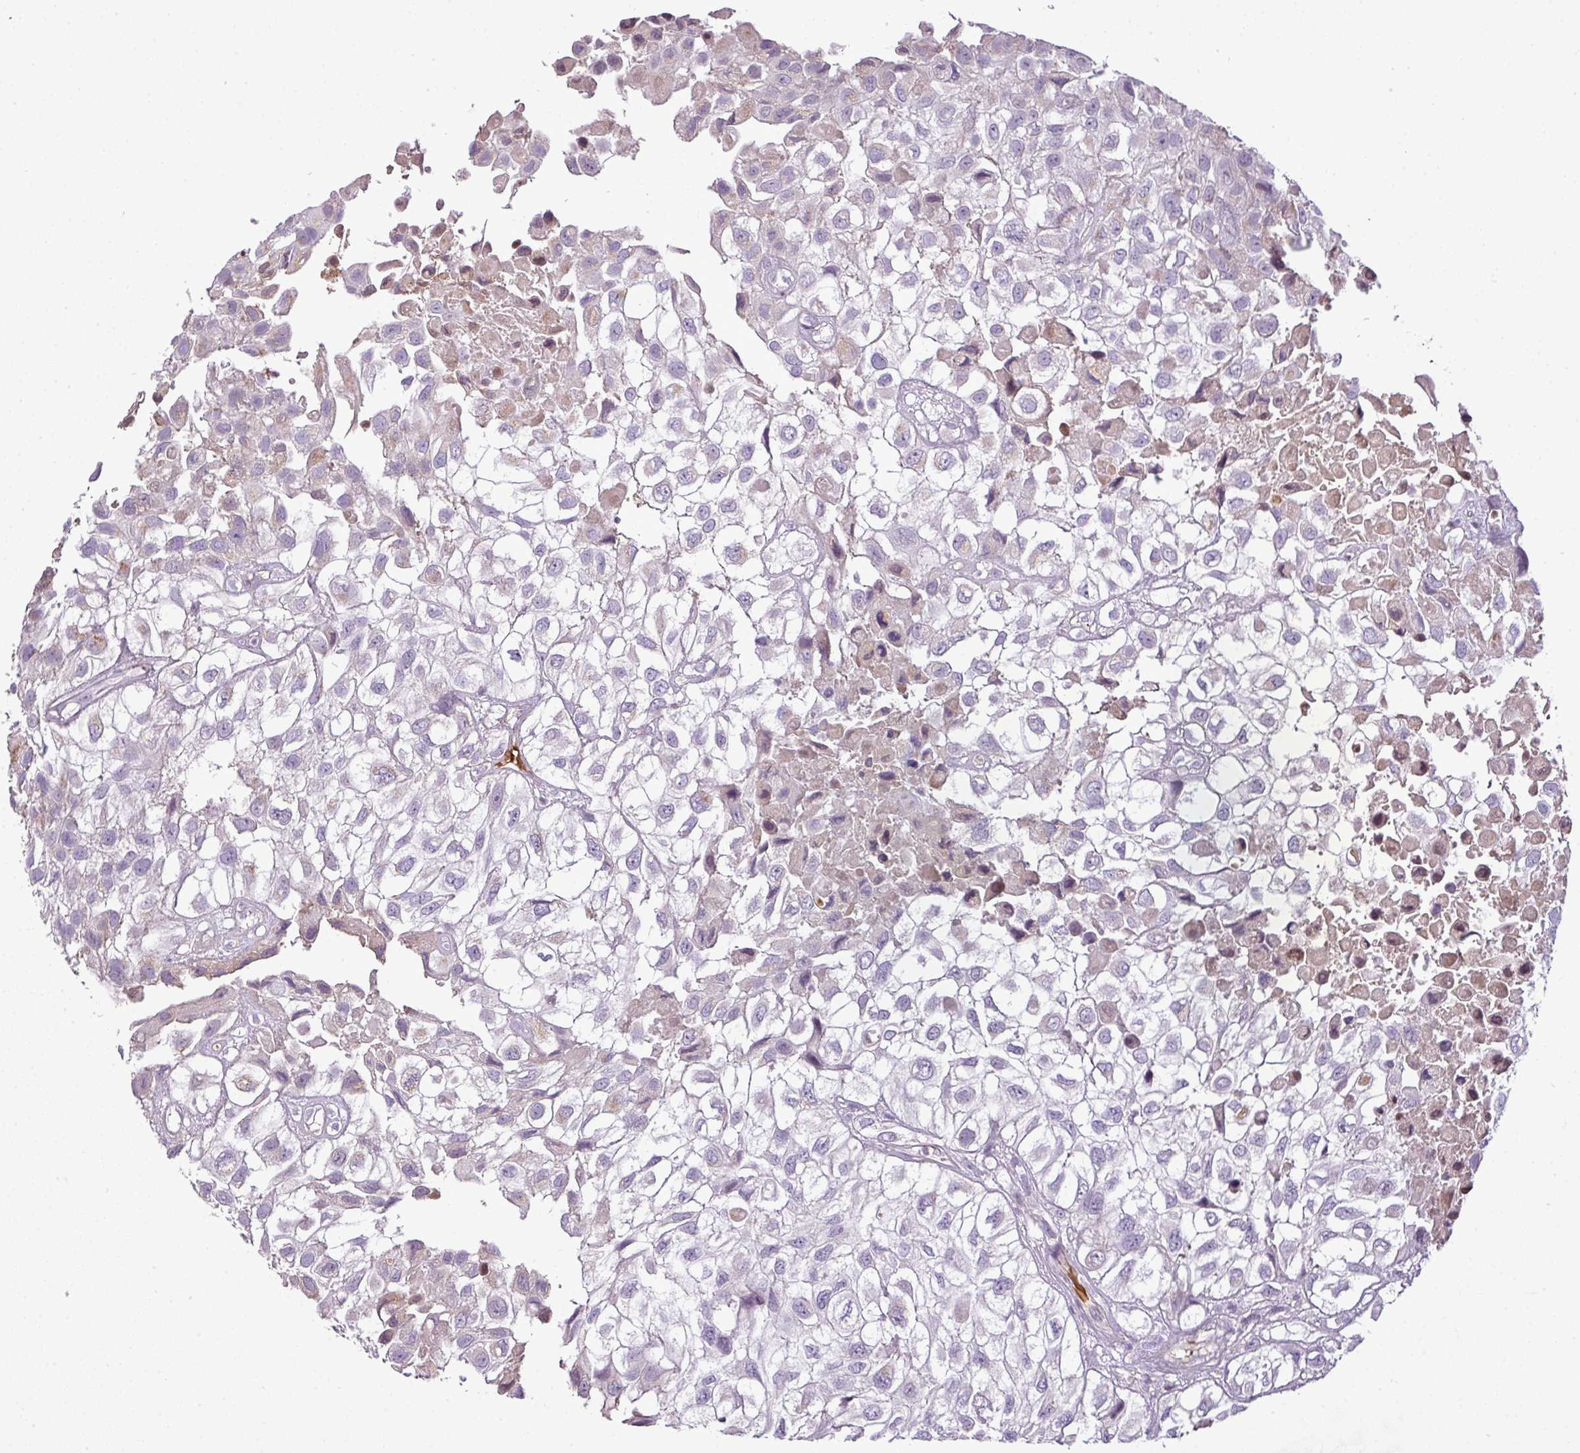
{"staining": {"intensity": "moderate", "quantity": "<25%", "location": "cytoplasmic/membranous,nuclear"}, "tissue": "urothelial cancer", "cell_type": "Tumor cells", "image_type": "cancer", "snomed": [{"axis": "morphology", "description": "Urothelial carcinoma, High grade"}, {"axis": "topography", "description": "Urinary bladder"}], "caption": "Moderate cytoplasmic/membranous and nuclear protein staining is appreciated in approximately <25% of tumor cells in urothelial carcinoma (high-grade). The protein of interest is shown in brown color, while the nuclei are stained blue.", "gene": "C4B", "patient": {"sex": "male", "age": 56}}